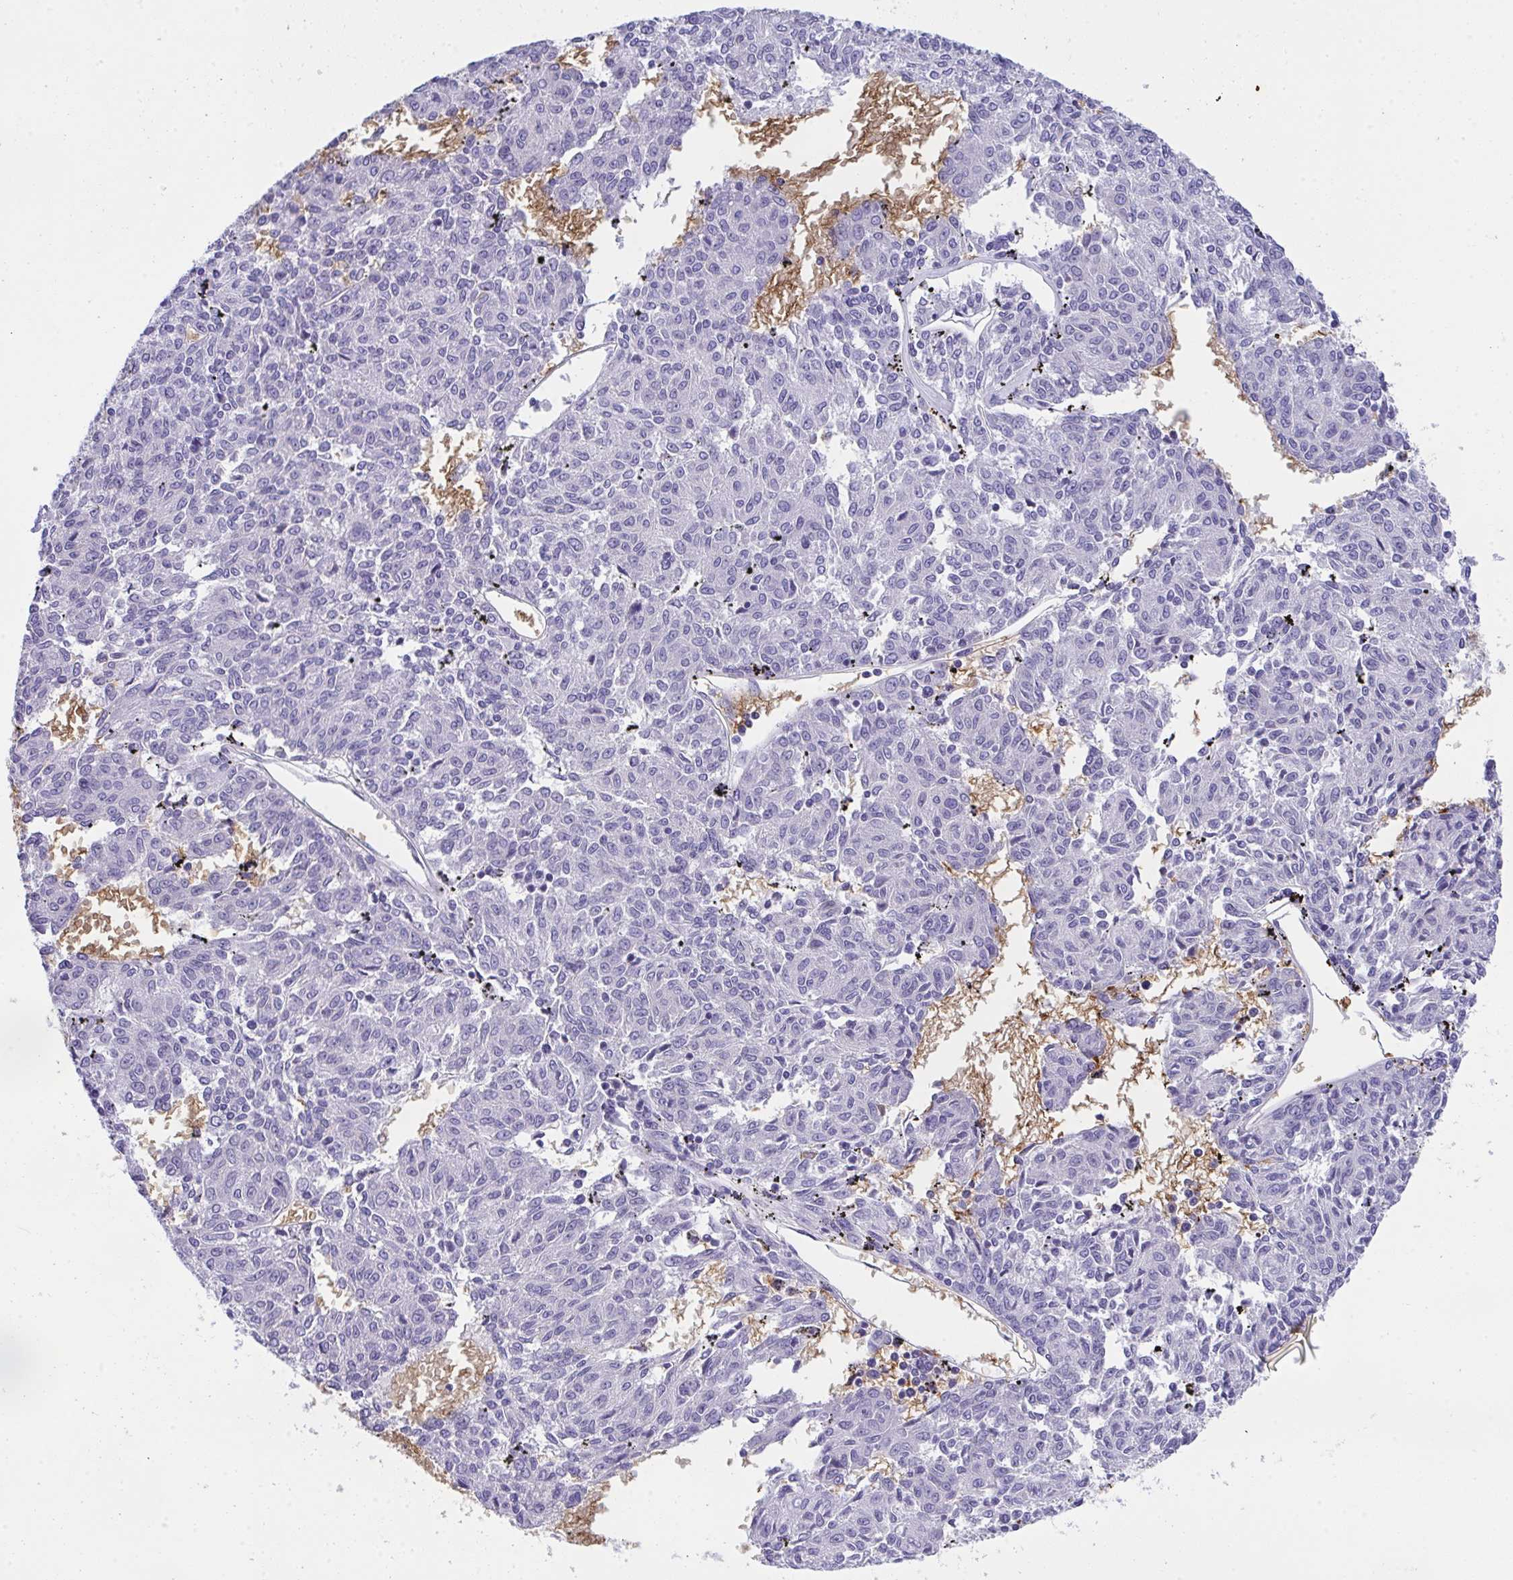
{"staining": {"intensity": "negative", "quantity": "none", "location": "none"}, "tissue": "melanoma", "cell_type": "Tumor cells", "image_type": "cancer", "snomed": [{"axis": "morphology", "description": "Malignant melanoma, NOS"}, {"axis": "topography", "description": "Skin"}], "caption": "High magnification brightfield microscopy of malignant melanoma stained with DAB (3,3'-diaminobenzidine) (brown) and counterstained with hematoxylin (blue): tumor cells show no significant positivity. Brightfield microscopy of IHC stained with DAB (3,3'-diaminobenzidine) (brown) and hematoxylin (blue), captured at high magnification.", "gene": "ANK1", "patient": {"sex": "female", "age": 72}}